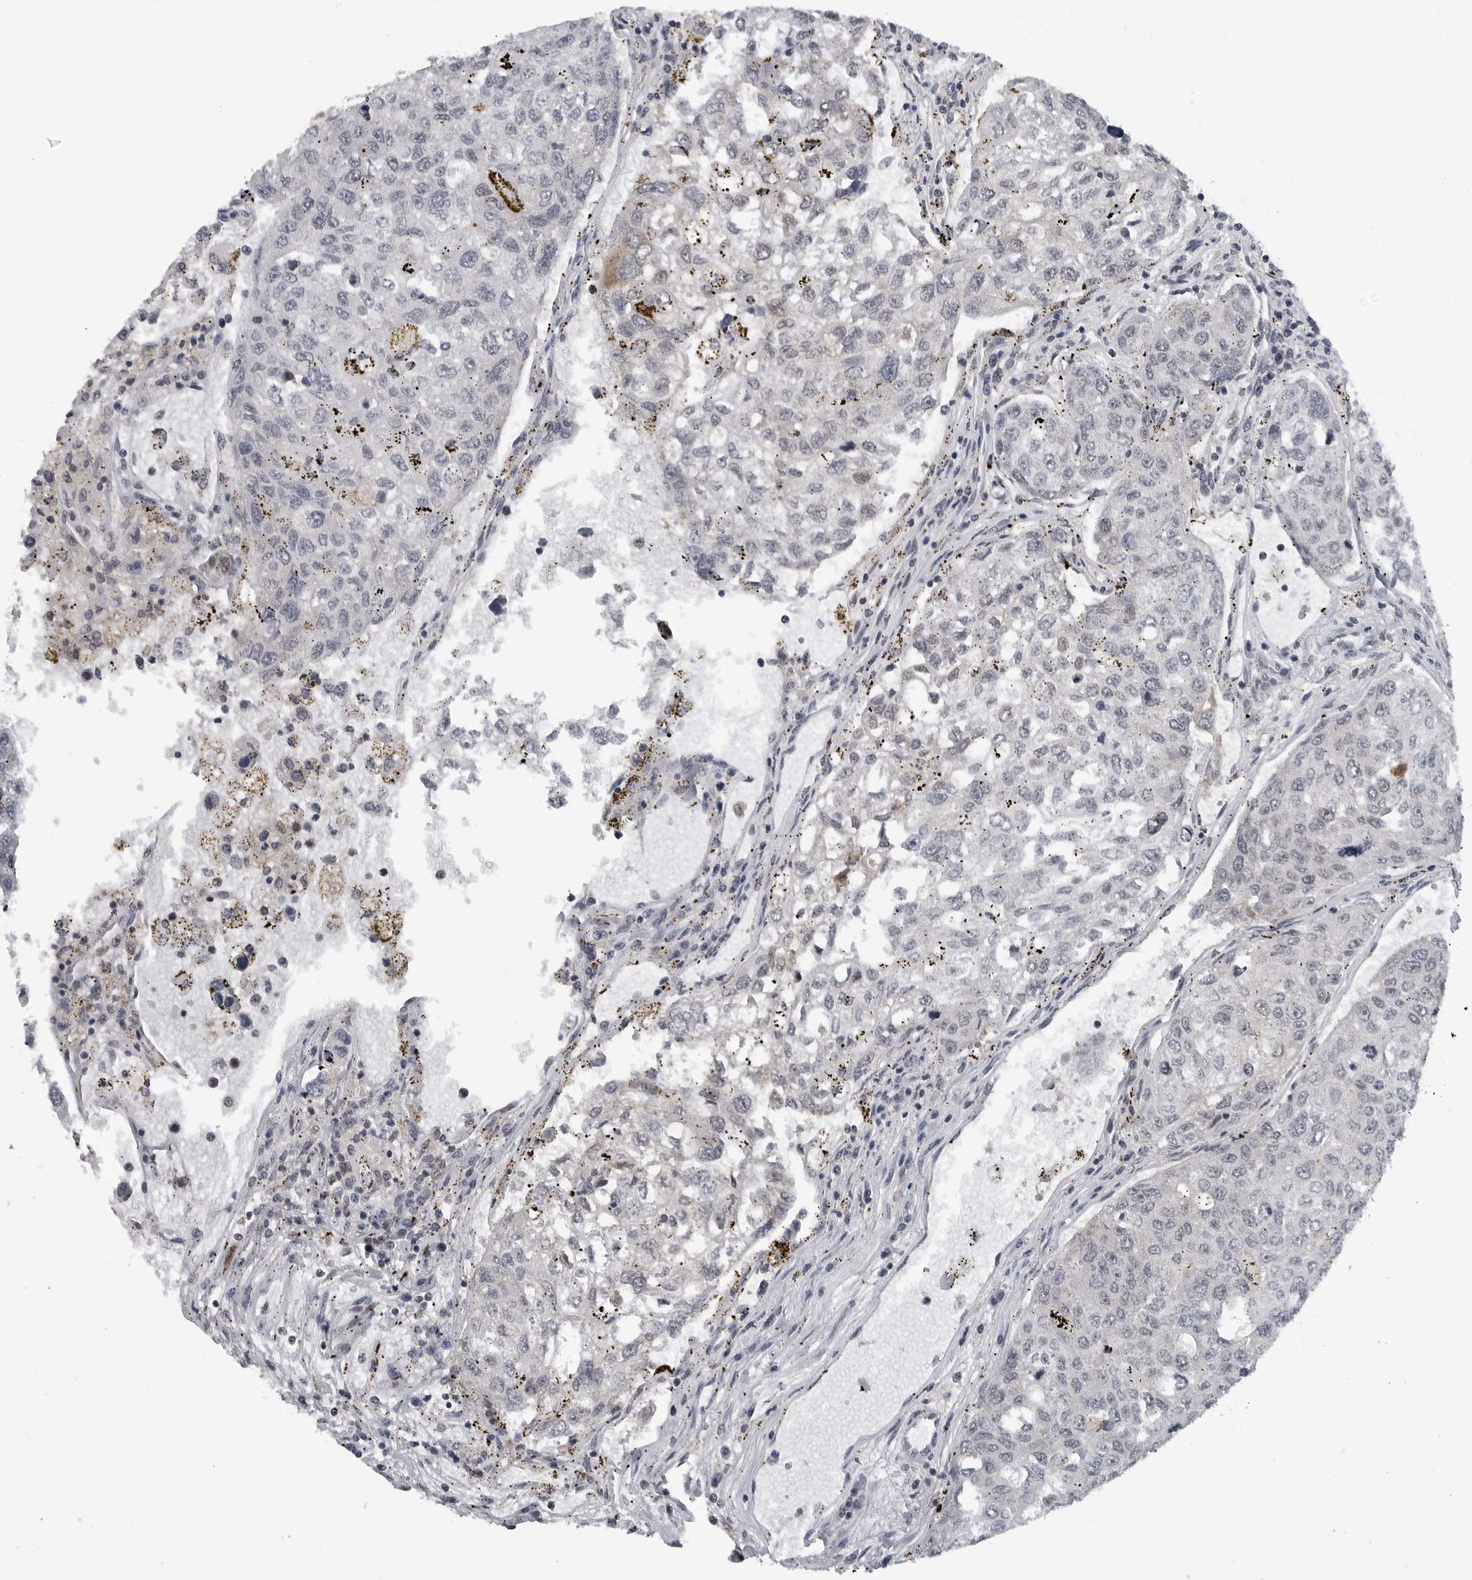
{"staining": {"intensity": "weak", "quantity": "<25%", "location": "nuclear"}, "tissue": "urothelial cancer", "cell_type": "Tumor cells", "image_type": "cancer", "snomed": [{"axis": "morphology", "description": "Urothelial carcinoma, High grade"}, {"axis": "topography", "description": "Lymph node"}, {"axis": "topography", "description": "Urinary bladder"}], "caption": "High-grade urothelial carcinoma was stained to show a protein in brown. There is no significant expression in tumor cells. (IHC, brightfield microscopy, high magnification).", "gene": "C8orf58", "patient": {"sex": "male", "age": 51}}